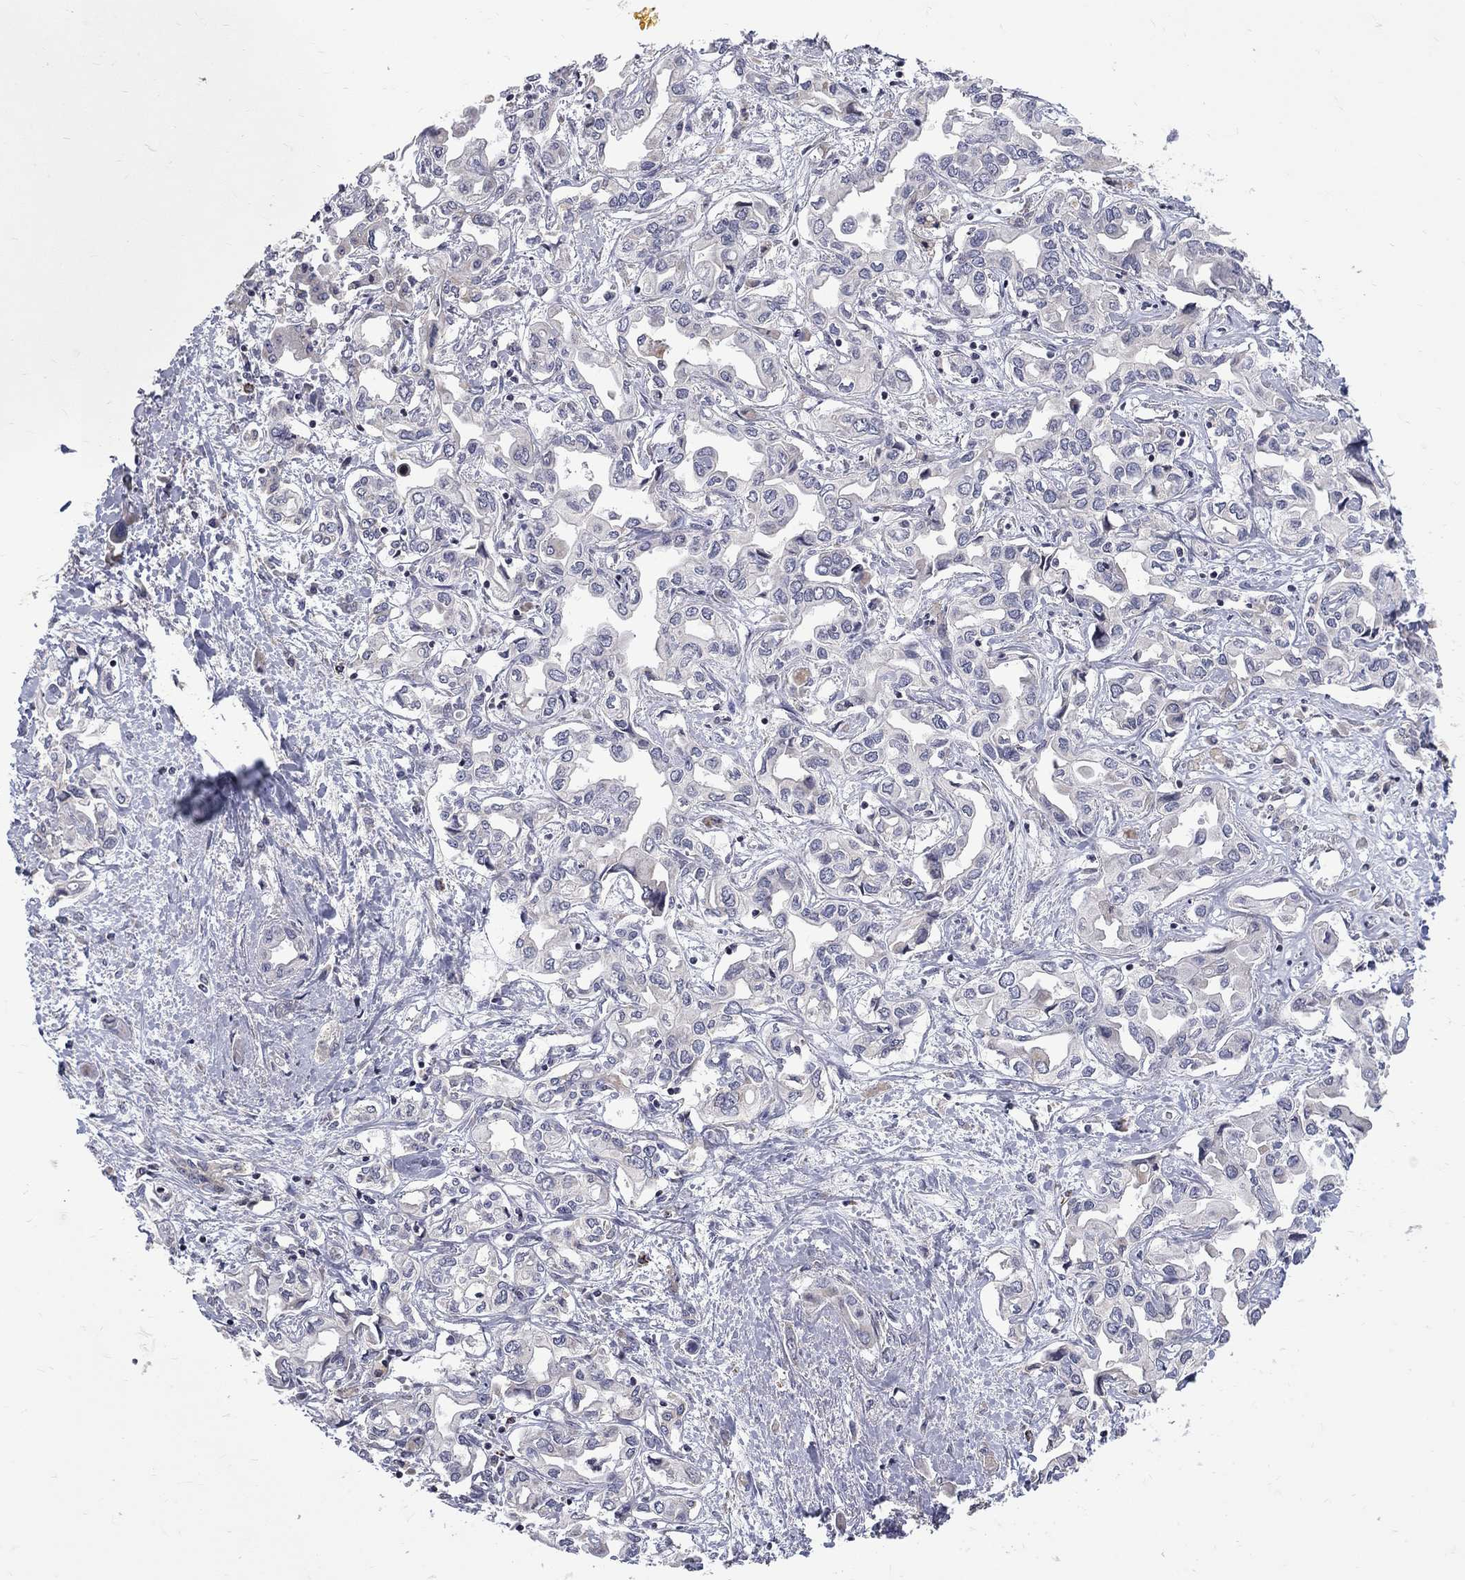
{"staining": {"intensity": "negative", "quantity": "none", "location": "none"}, "tissue": "liver cancer", "cell_type": "Tumor cells", "image_type": "cancer", "snomed": [{"axis": "morphology", "description": "Cholangiocarcinoma"}, {"axis": "topography", "description": "Liver"}], "caption": "Micrograph shows no protein expression in tumor cells of liver cholangiocarcinoma tissue.", "gene": "SH2B1", "patient": {"sex": "female", "age": 64}}